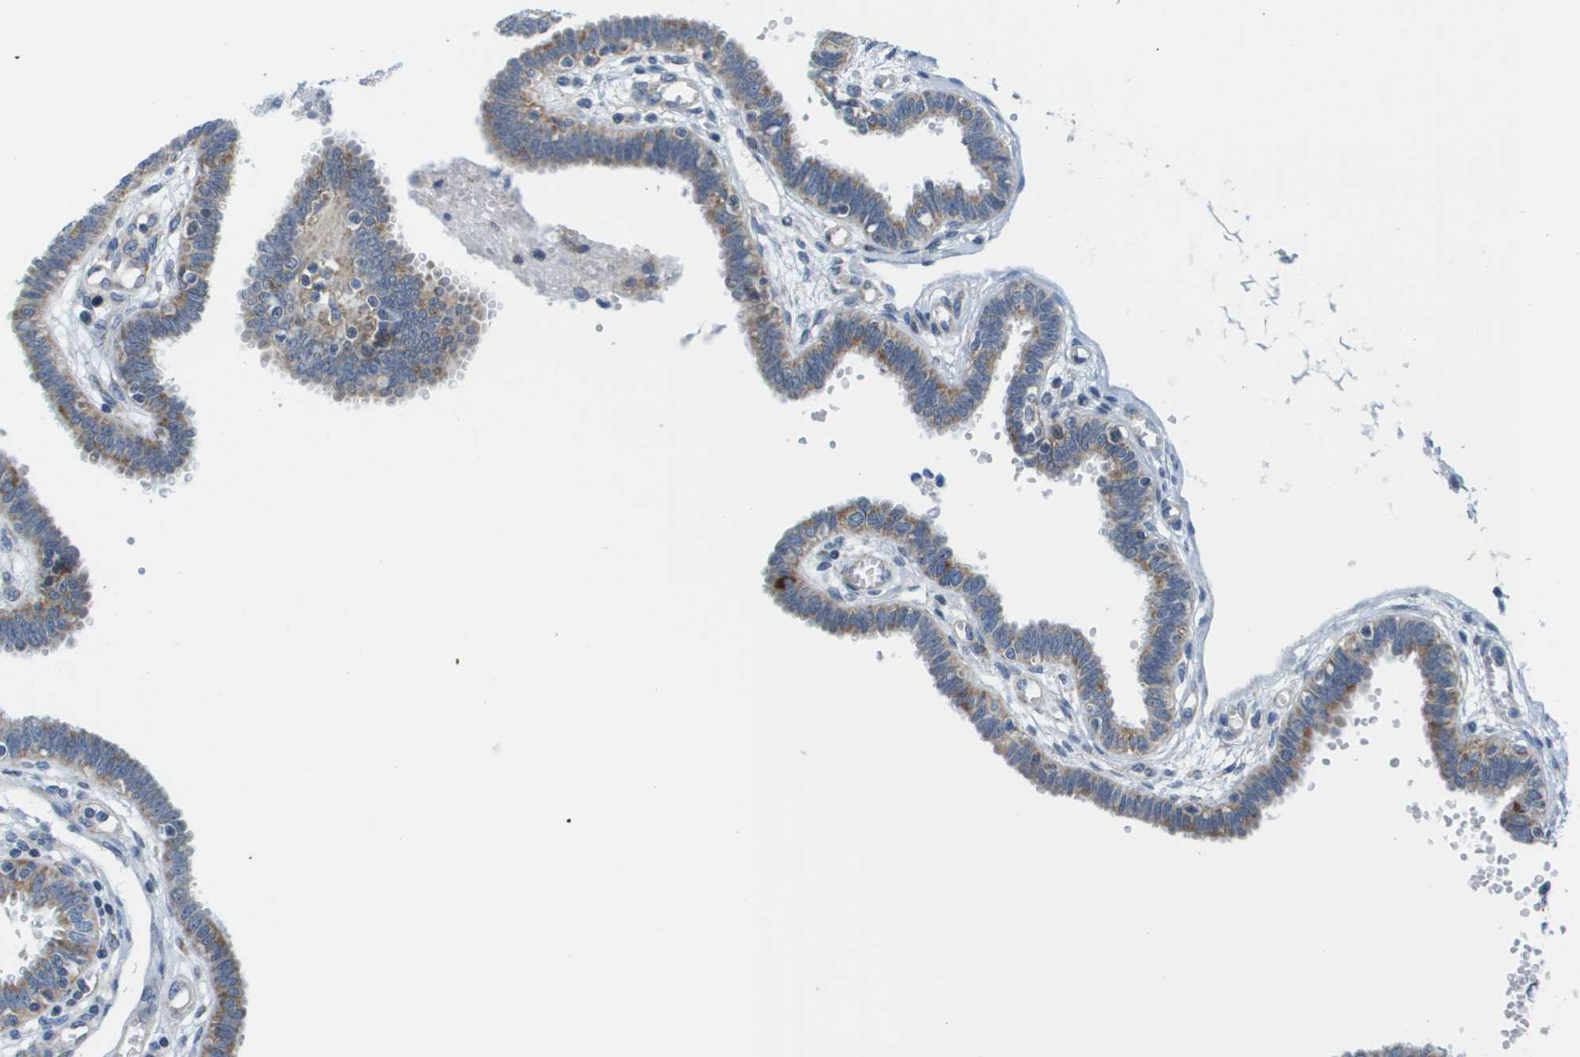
{"staining": {"intensity": "moderate", "quantity": "25%-75%", "location": "cytoplasmic/membranous"}, "tissue": "fallopian tube", "cell_type": "Glandular cells", "image_type": "normal", "snomed": [{"axis": "morphology", "description": "Normal tissue, NOS"}, {"axis": "topography", "description": "Fallopian tube"}], "caption": "Approximately 25%-75% of glandular cells in benign human fallopian tube show moderate cytoplasmic/membranous protein staining as visualized by brown immunohistochemical staining.", "gene": "KRT23", "patient": {"sex": "female", "age": 32}}